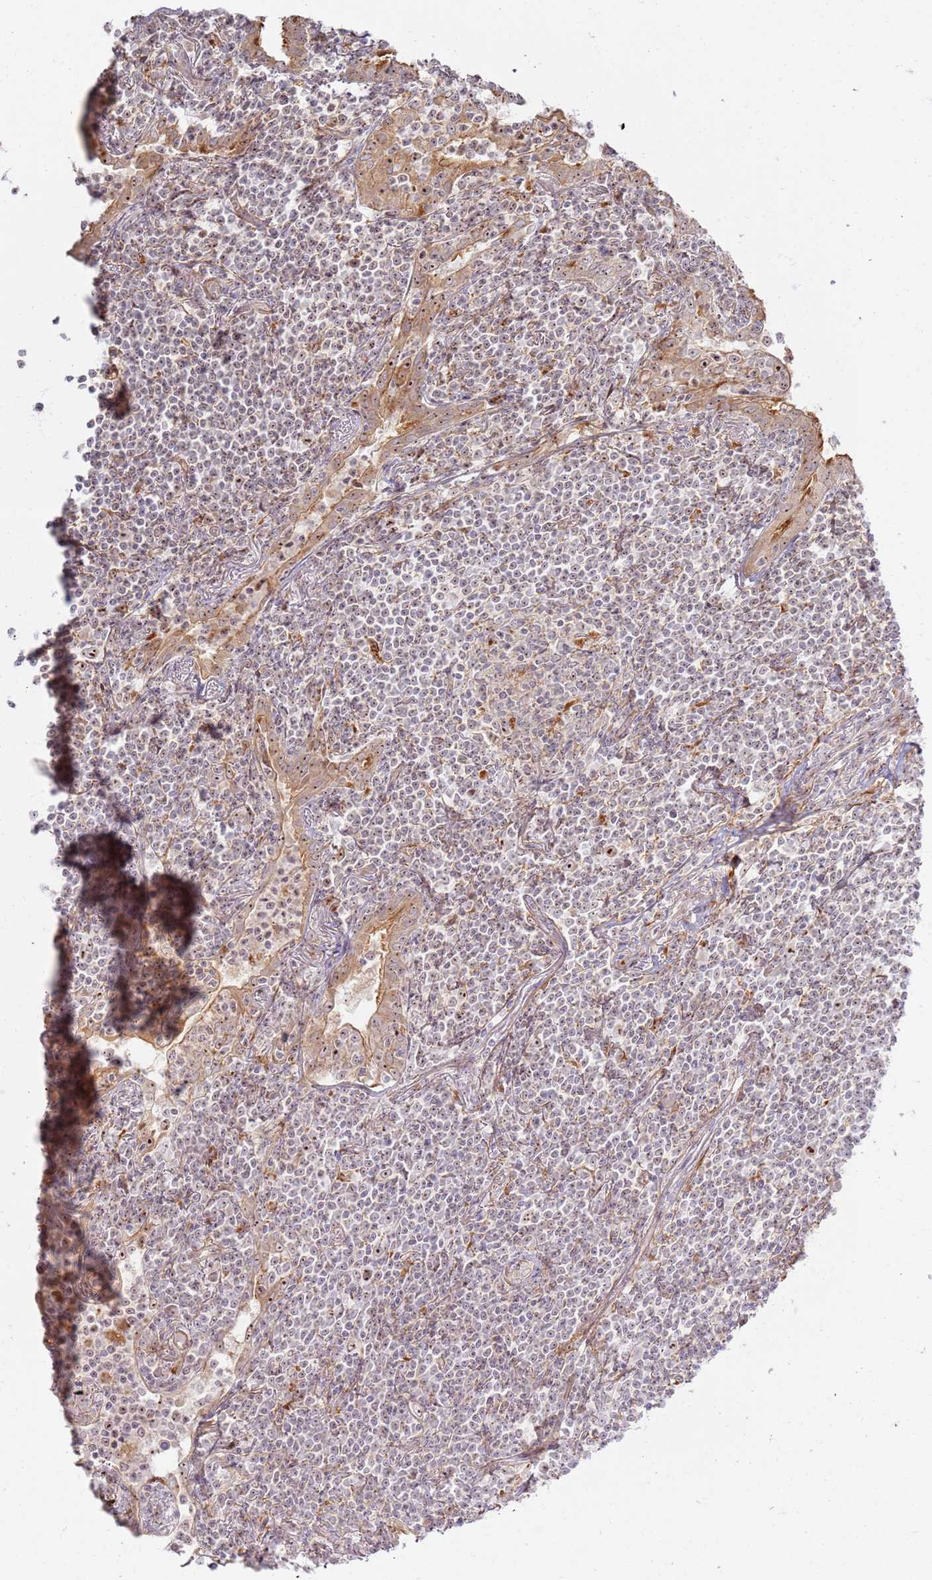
{"staining": {"intensity": "weak", "quantity": ">75%", "location": "nuclear"}, "tissue": "lymphoma", "cell_type": "Tumor cells", "image_type": "cancer", "snomed": [{"axis": "morphology", "description": "Malignant lymphoma, non-Hodgkin's type, Low grade"}, {"axis": "topography", "description": "Lung"}], "caption": "Immunohistochemical staining of lymphoma demonstrates weak nuclear protein positivity in approximately >75% of tumor cells. (IHC, brightfield microscopy, high magnification).", "gene": "CNPY1", "patient": {"sex": "female", "age": 71}}